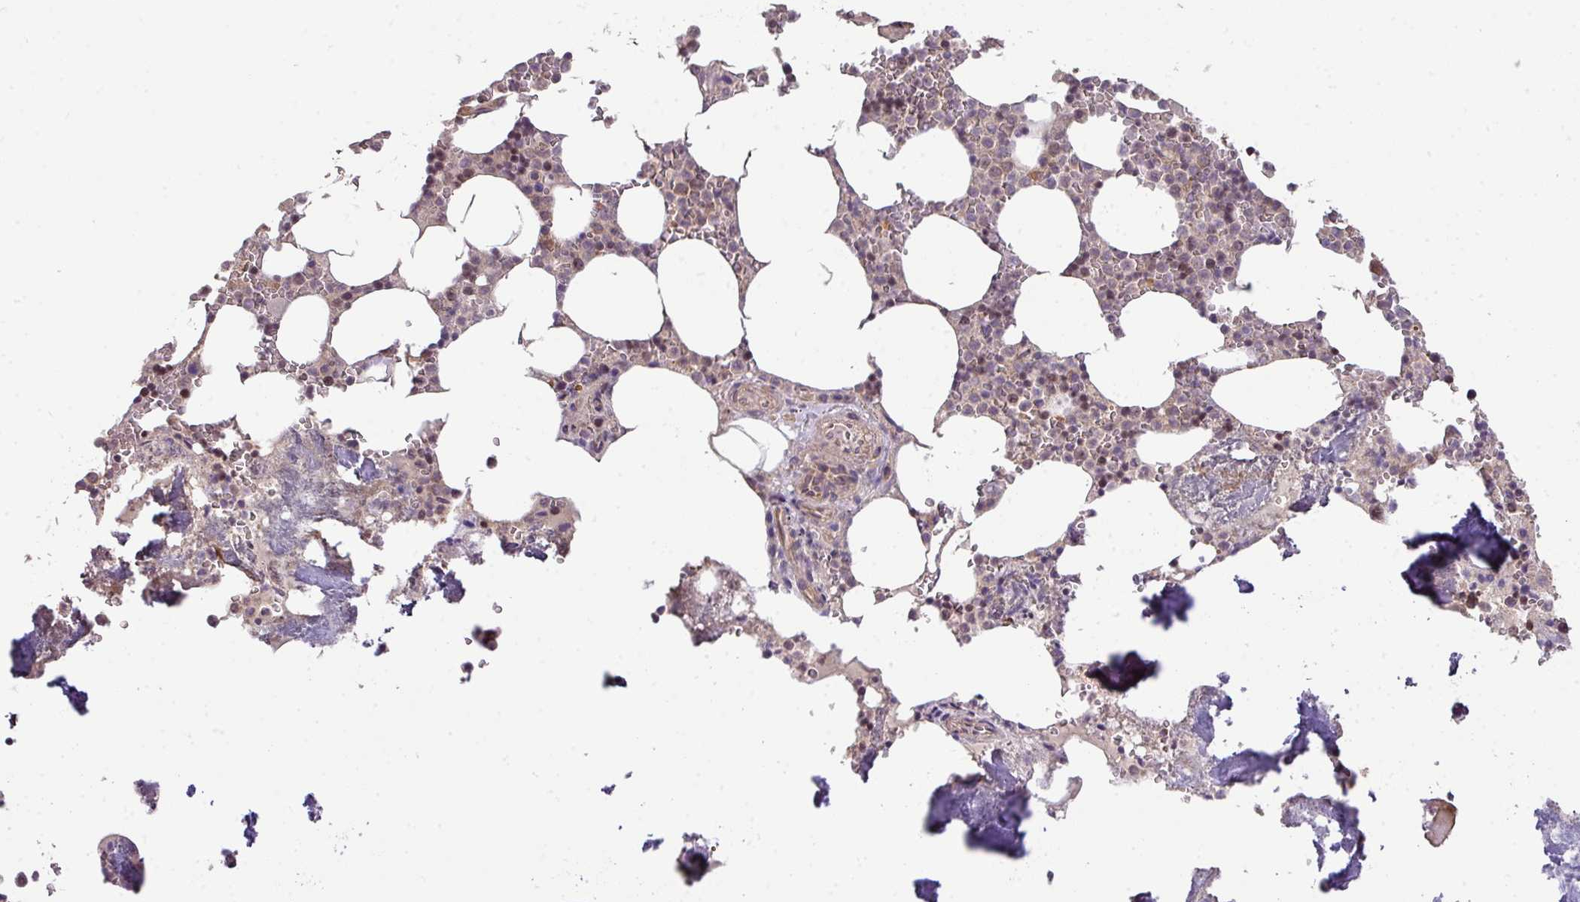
{"staining": {"intensity": "moderate", "quantity": "25%-75%", "location": "cytoplasmic/membranous"}, "tissue": "bone marrow", "cell_type": "Hematopoietic cells", "image_type": "normal", "snomed": [{"axis": "morphology", "description": "Normal tissue, NOS"}, {"axis": "topography", "description": "Bone marrow"}], "caption": "Immunohistochemical staining of normal human bone marrow displays moderate cytoplasmic/membranous protein expression in about 25%-75% of hematopoietic cells.", "gene": "VENTX", "patient": {"sex": "male", "age": 64}}